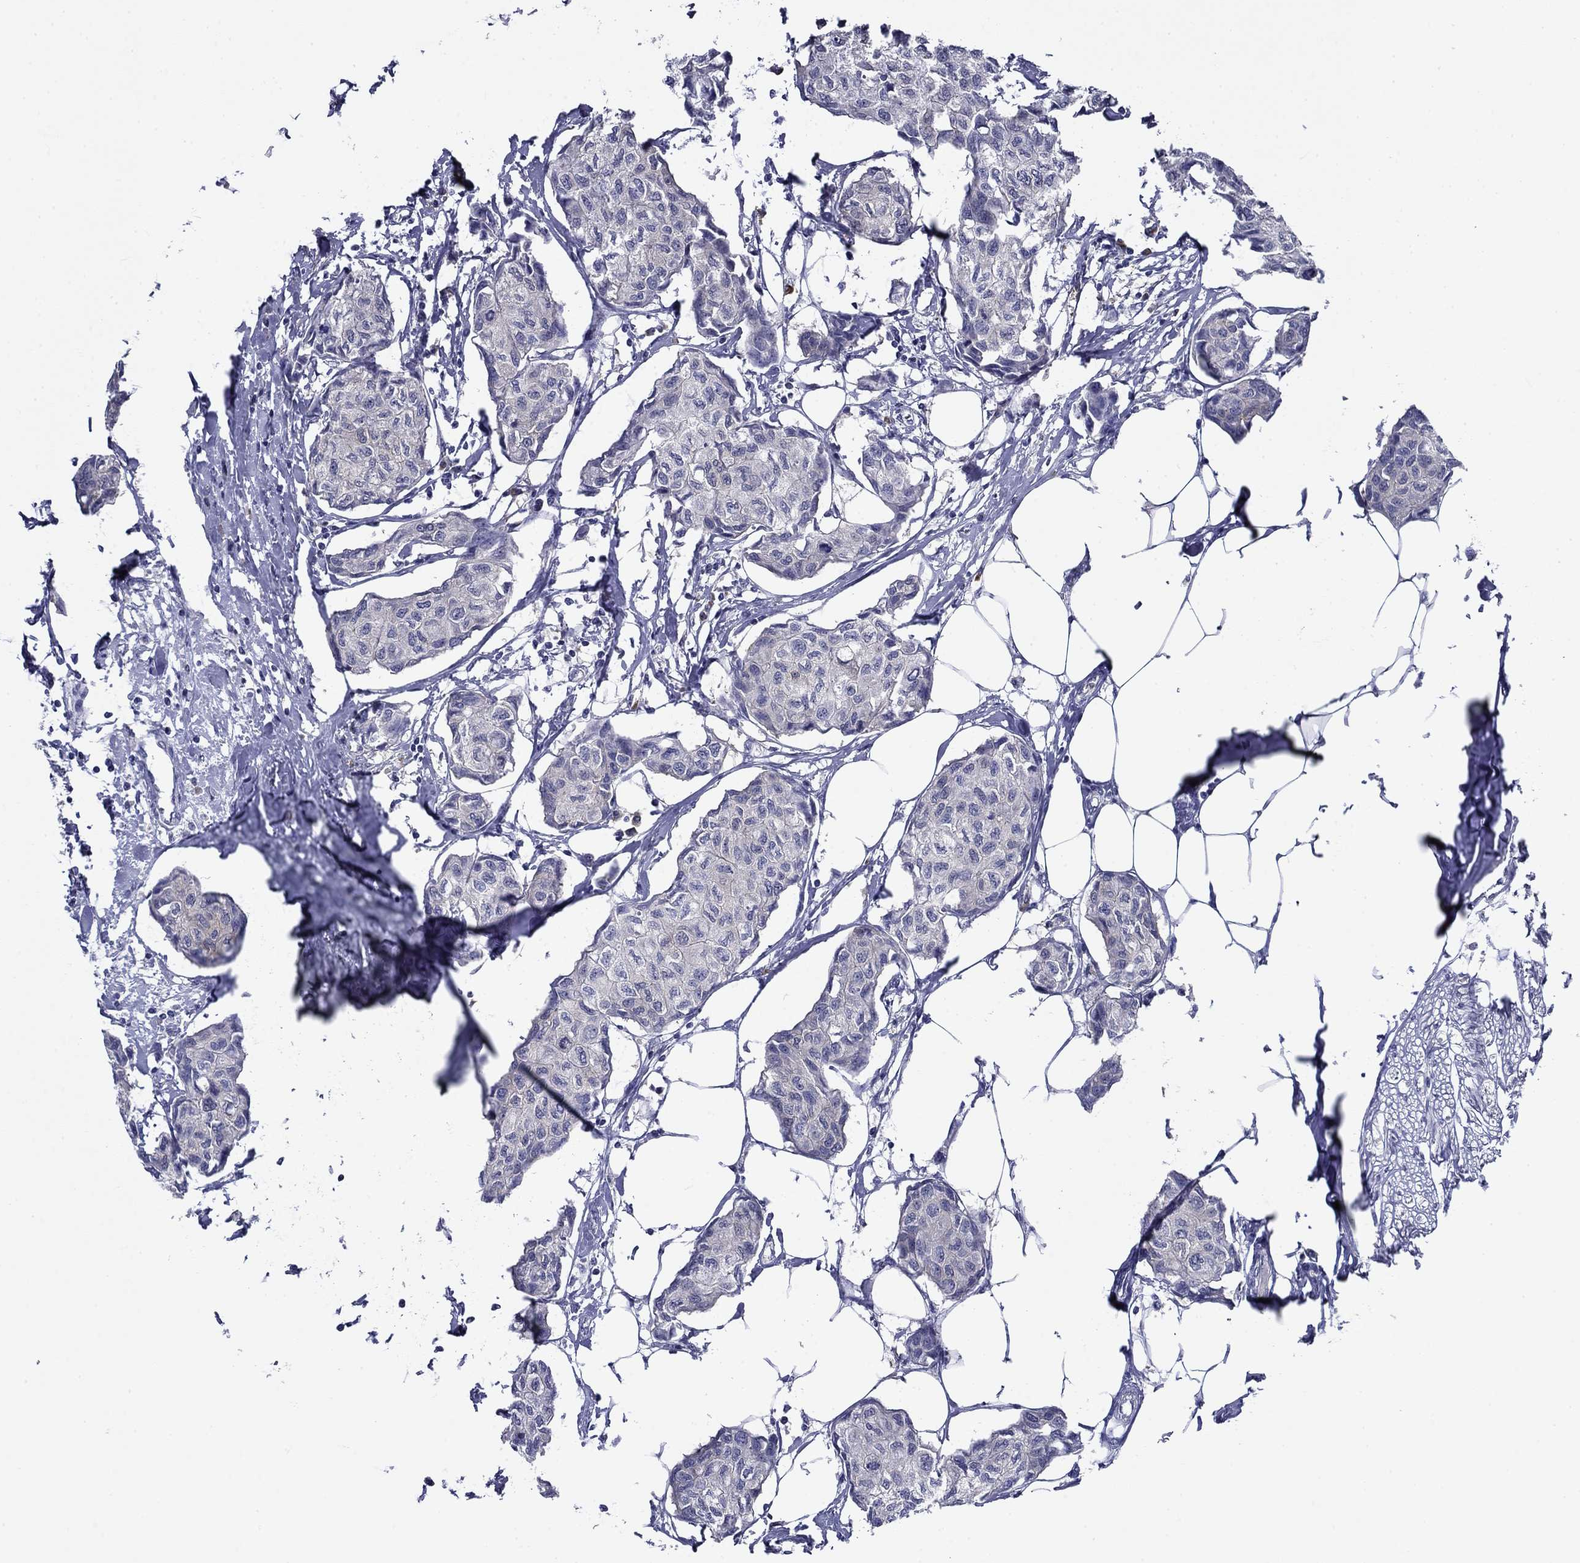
{"staining": {"intensity": "negative", "quantity": "none", "location": "none"}, "tissue": "breast cancer", "cell_type": "Tumor cells", "image_type": "cancer", "snomed": [{"axis": "morphology", "description": "Duct carcinoma"}, {"axis": "topography", "description": "Breast"}], "caption": "Tumor cells show no significant staining in invasive ductal carcinoma (breast). The staining is performed using DAB brown chromogen with nuclei counter-stained in using hematoxylin.", "gene": "POU2F2", "patient": {"sex": "female", "age": 80}}